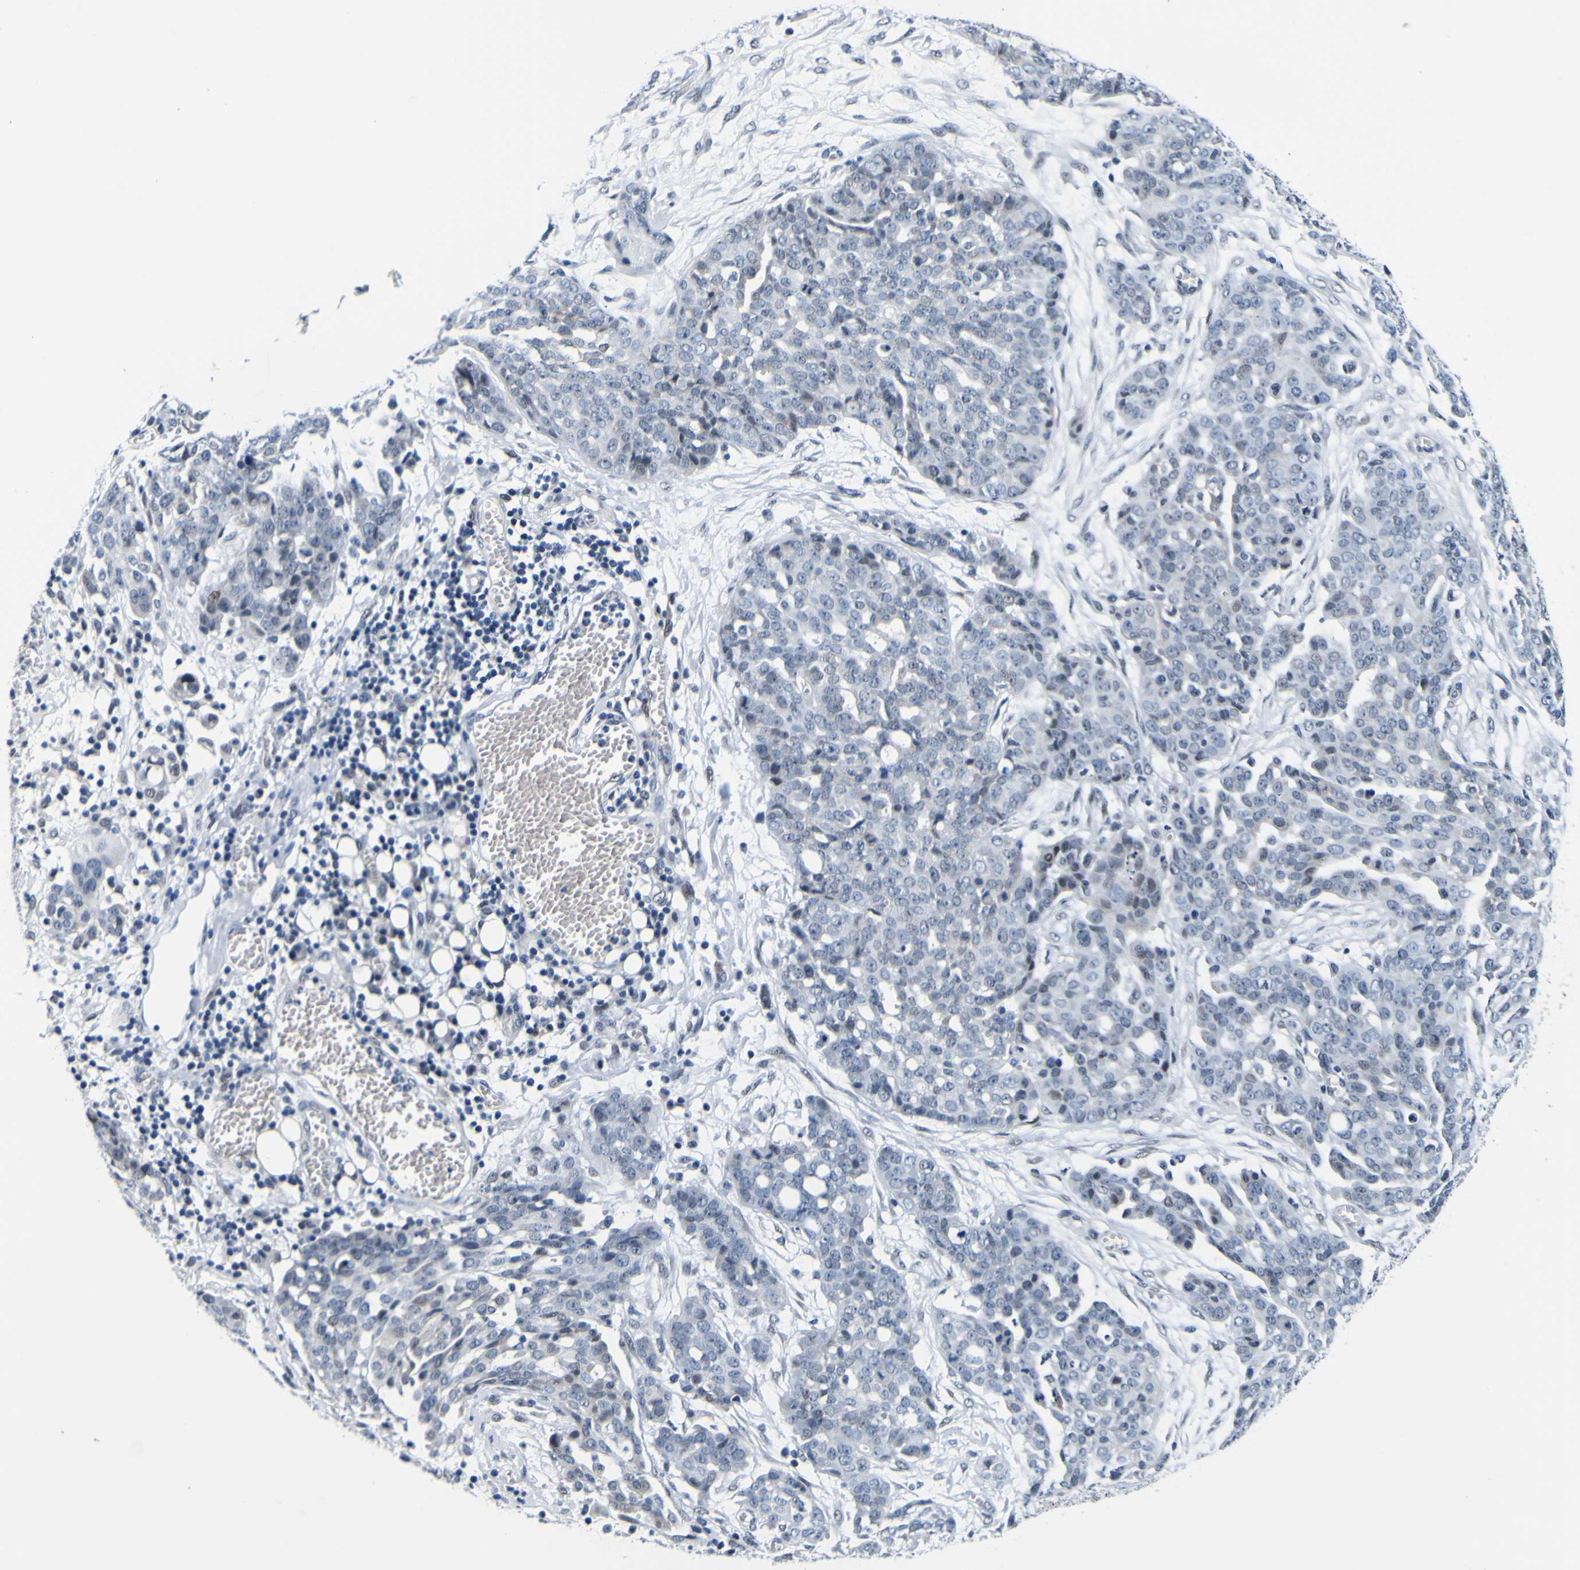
{"staining": {"intensity": "negative", "quantity": "none", "location": "none"}, "tissue": "ovarian cancer", "cell_type": "Tumor cells", "image_type": "cancer", "snomed": [{"axis": "morphology", "description": "Cystadenocarcinoma, serous, NOS"}, {"axis": "topography", "description": "Soft tissue"}, {"axis": "topography", "description": "Ovary"}], "caption": "This is a micrograph of immunohistochemistry staining of ovarian serous cystadenocarcinoma, which shows no expression in tumor cells. Brightfield microscopy of immunohistochemistry (IHC) stained with DAB (brown) and hematoxylin (blue), captured at high magnification.", "gene": "CUL4B", "patient": {"sex": "female", "age": 57}}